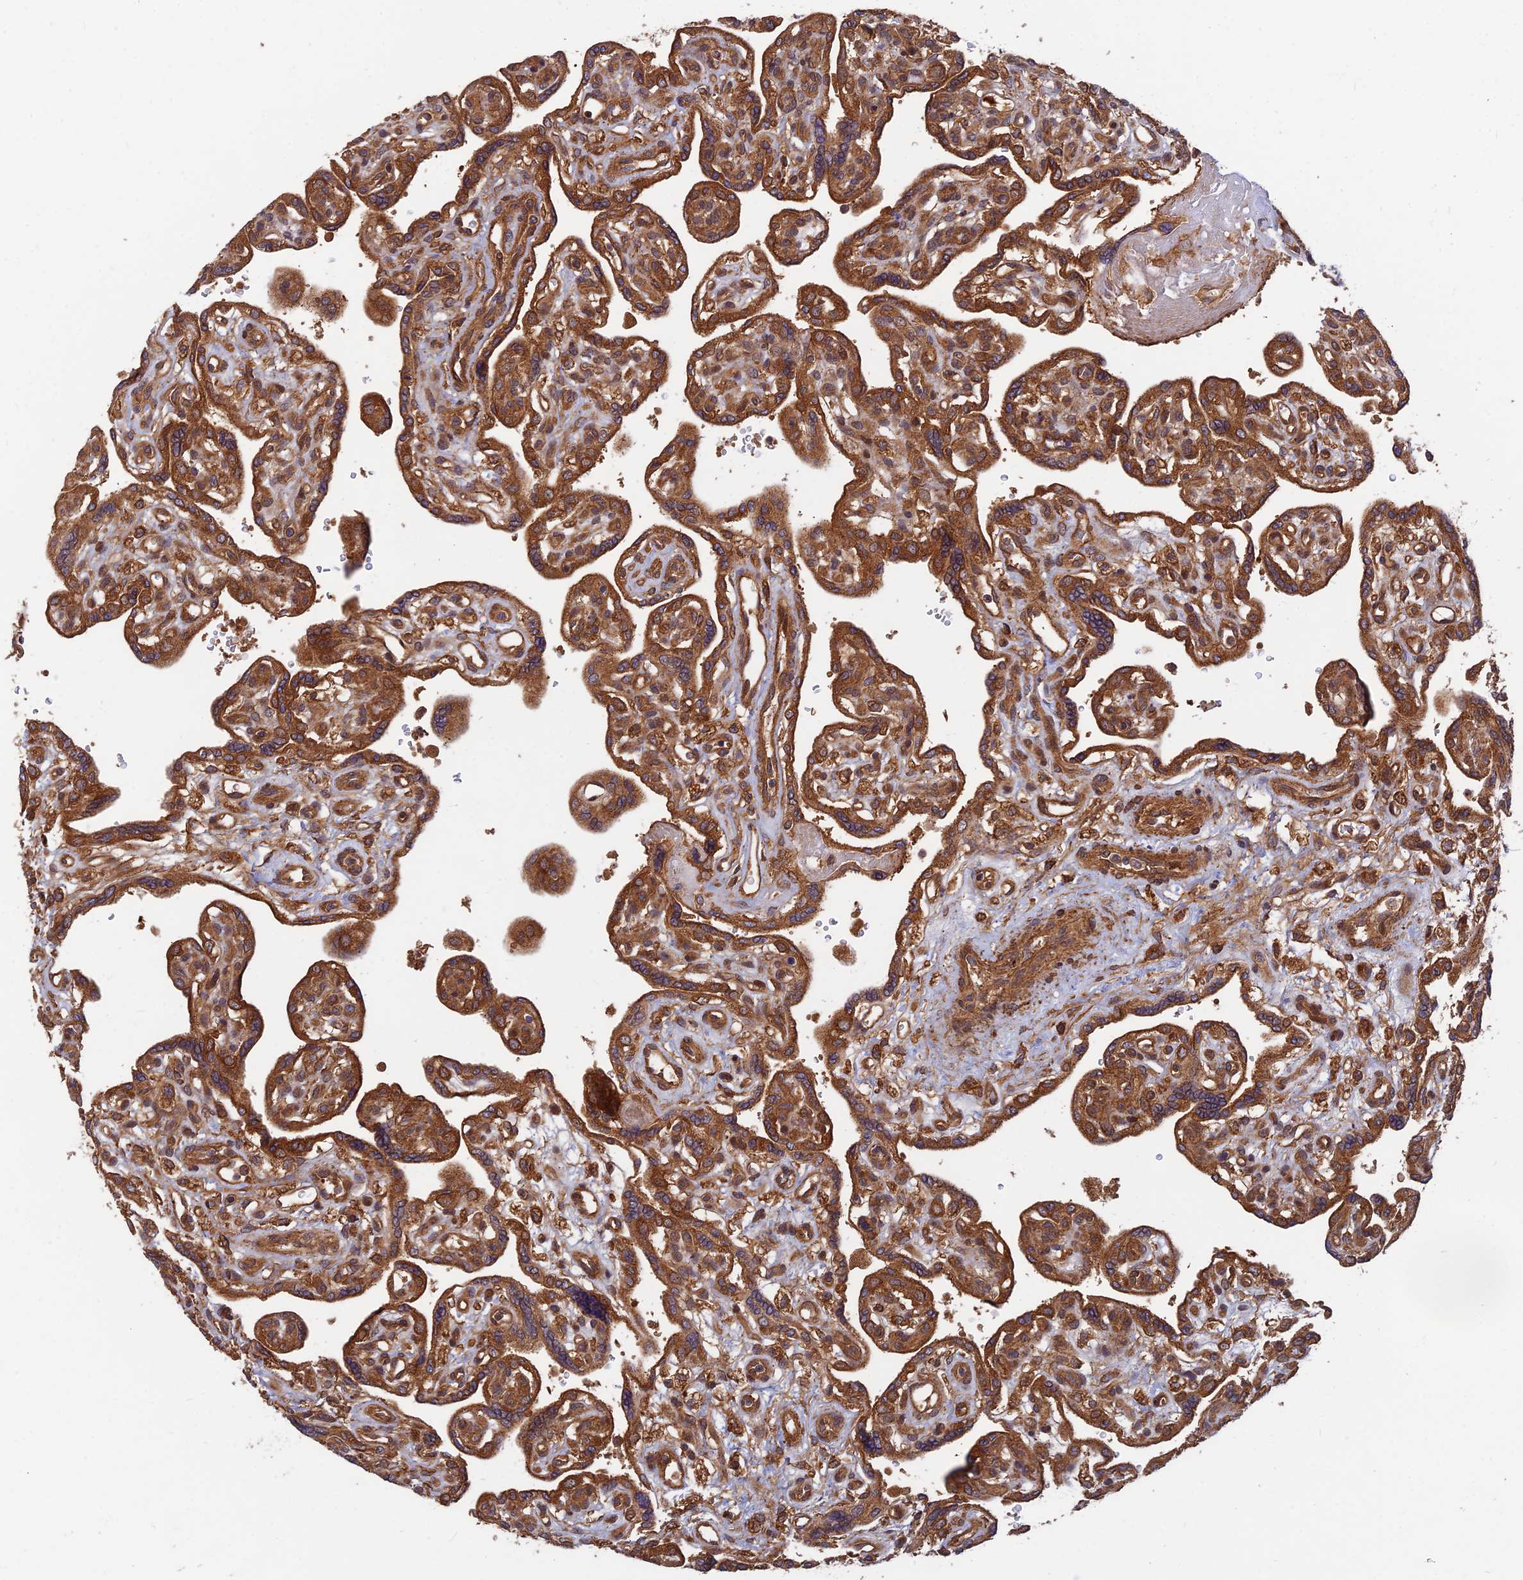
{"staining": {"intensity": "strong", "quantity": "25%-75%", "location": "cytoplasmic/membranous"}, "tissue": "placenta", "cell_type": "Trophoblastic cells", "image_type": "normal", "snomed": [{"axis": "morphology", "description": "Normal tissue, NOS"}, {"axis": "topography", "description": "Placenta"}], "caption": "An immunohistochemistry image of unremarkable tissue is shown. Protein staining in brown shows strong cytoplasmic/membranous positivity in placenta within trophoblastic cells. The staining is performed using DAB (3,3'-diaminobenzidine) brown chromogen to label protein expression. The nuclei are counter-stained blue using hematoxylin.", "gene": "RELCH", "patient": {"sex": "female", "age": 39}}